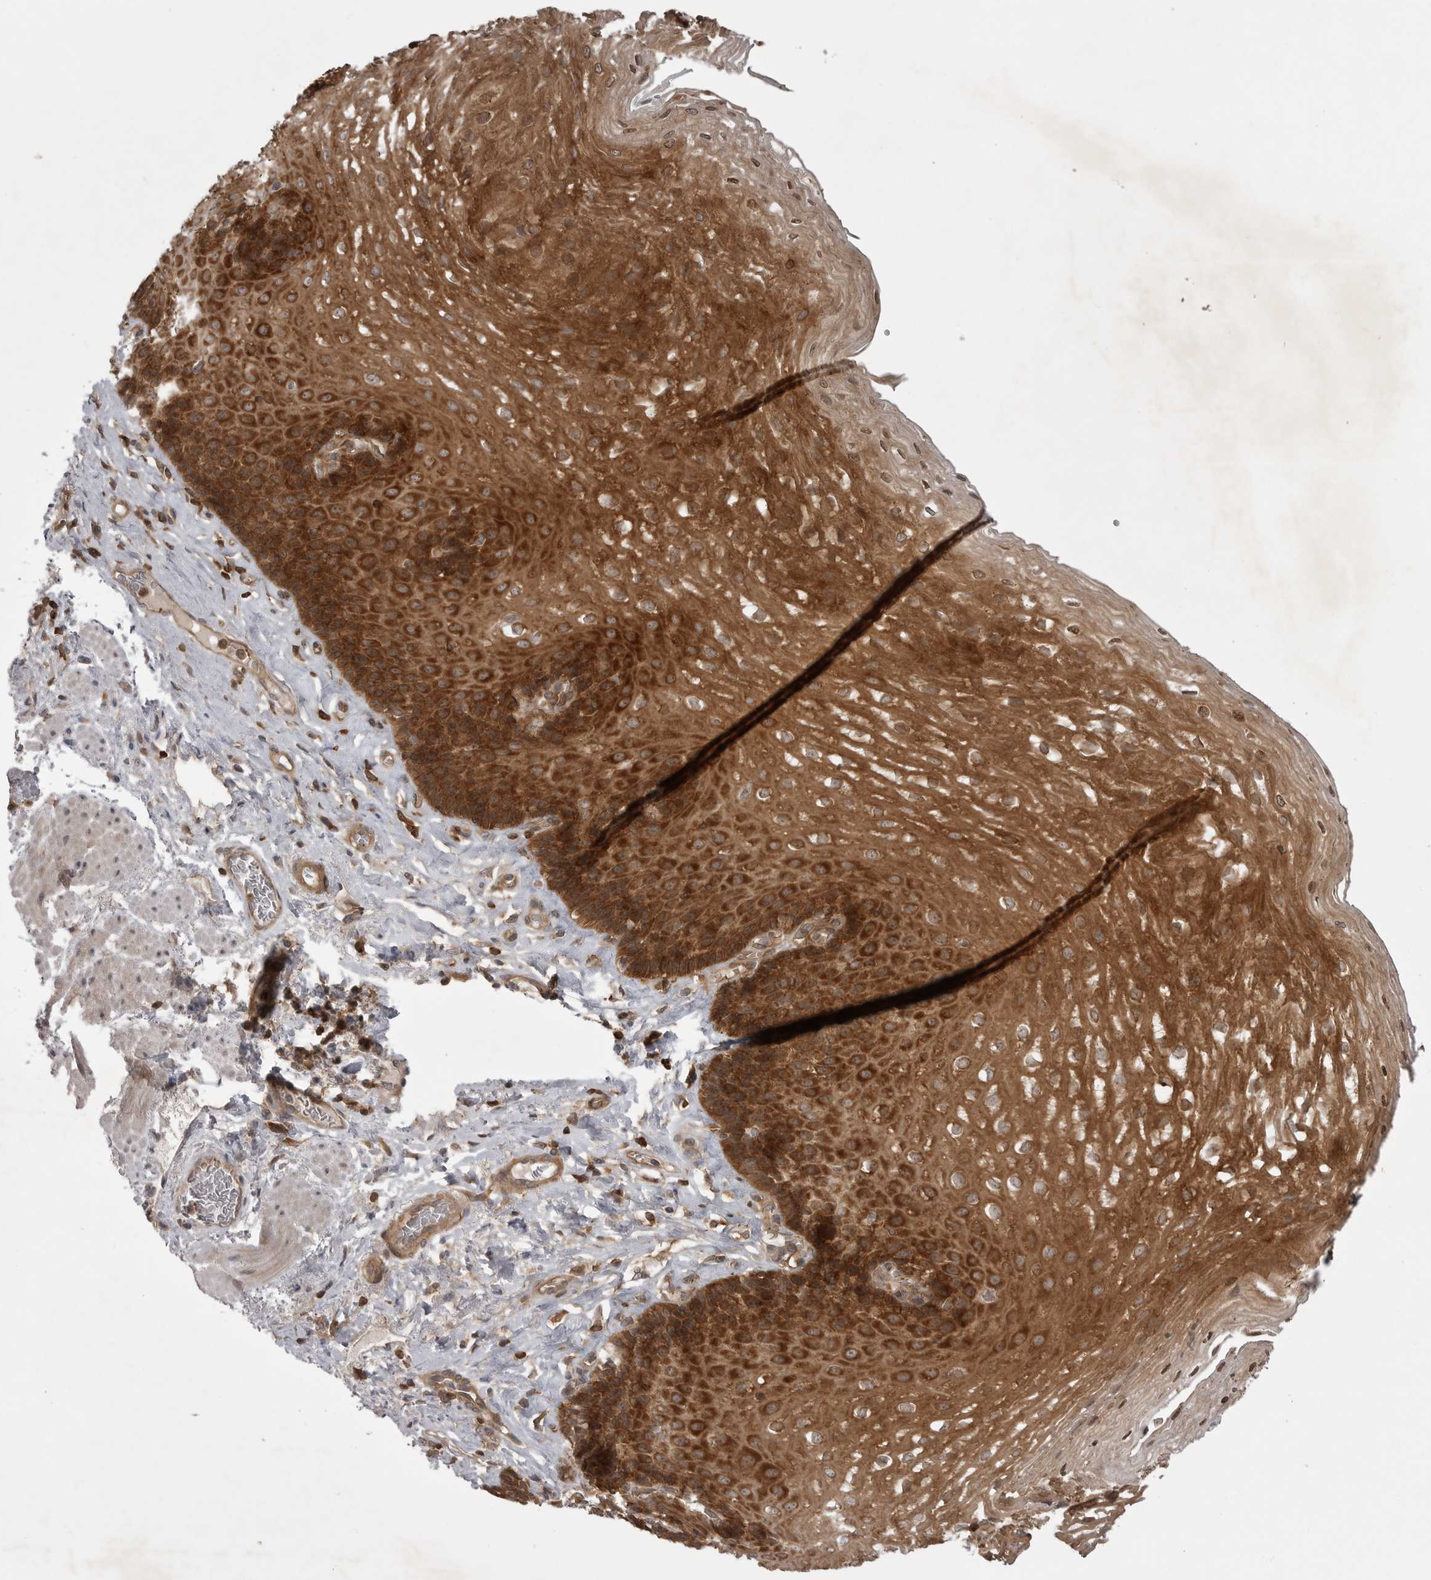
{"staining": {"intensity": "strong", "quantity": "25%-75%", "location": "cytoplasmic/membranous"}, "tissue": "esophagus", "cell_type": "Squamous epithelial cells", "image_type": "normal", "snomed": [{"axis": "morphology", "description": "Normal tissue, NOS"}, {"axis": "topography", "description": "Esophagus"}], "caption": "A high amount of strong cytoplasmic/membranous positivity is seen in about 25%-75% of squamous epithelial cells in normal esophagus. (DAB (3,3'-diaminobenzidine) IHC with brightfield microscopy, high magnification).", "gene": "STK24", "patient": {"sex": "female", "age": 66}}